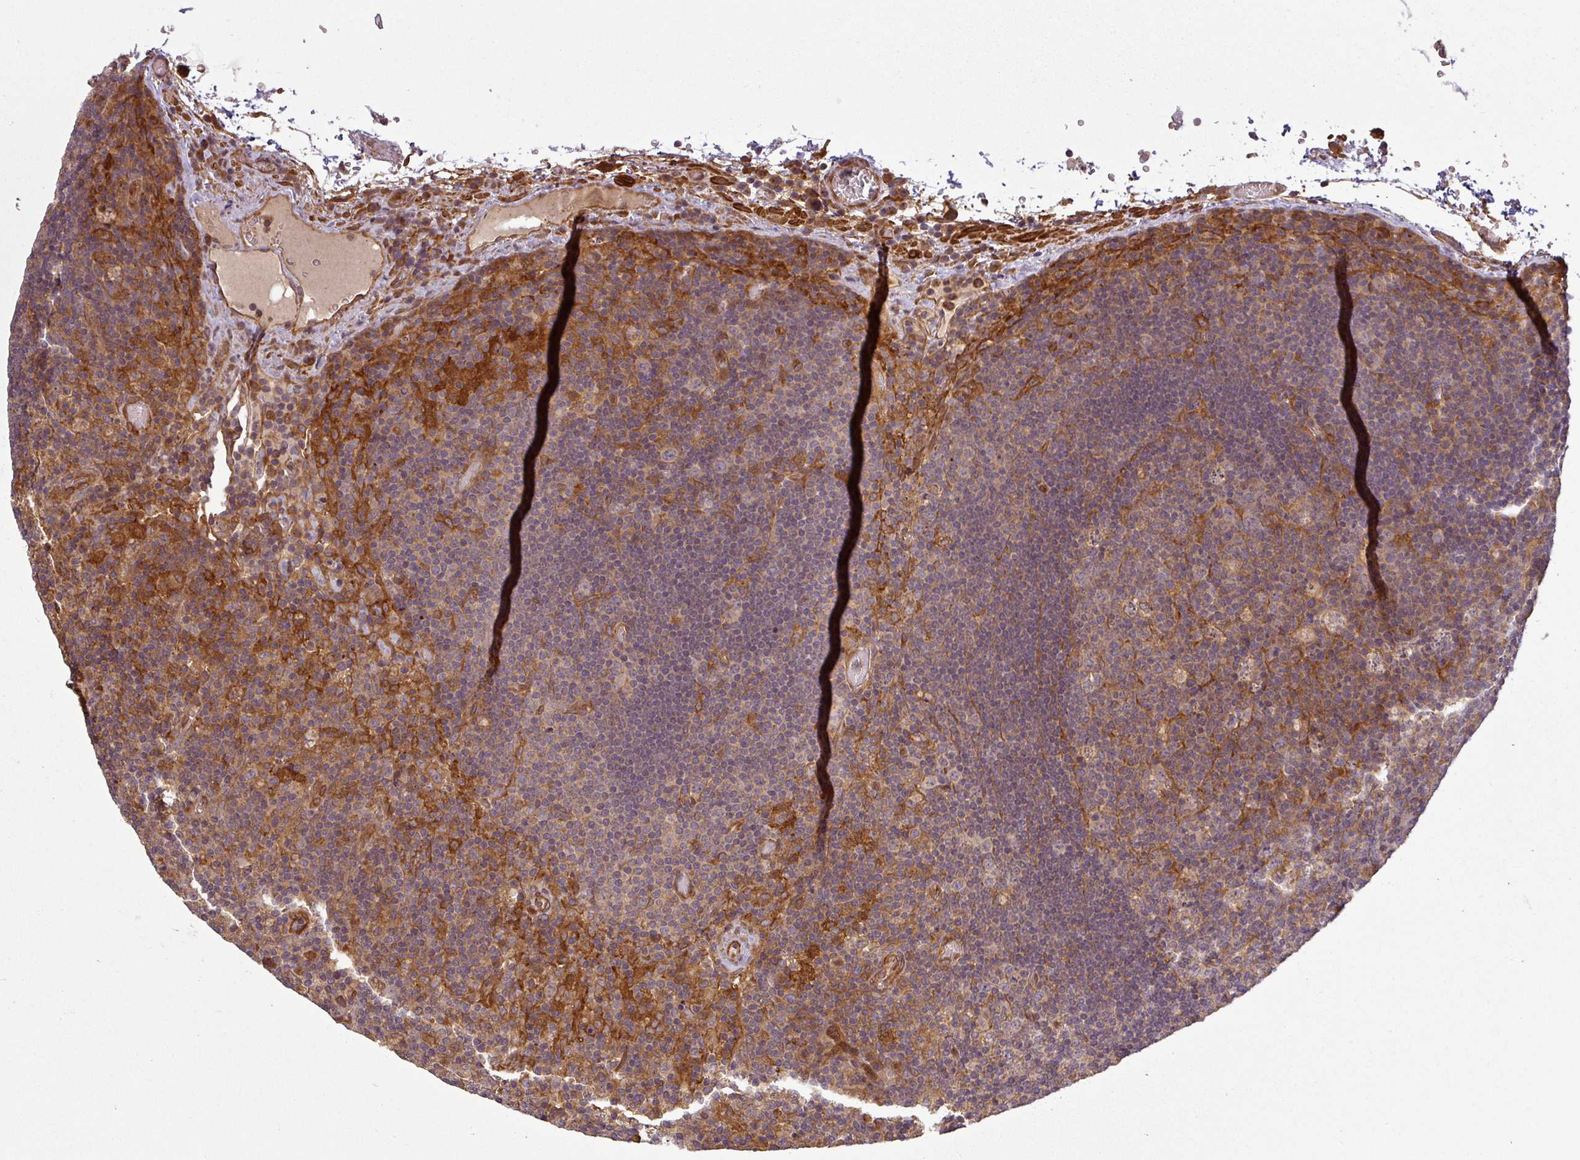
{"staining": {"intensity": "weak", "quantity": "<25%", "location": "cytoplasmic/membranous"}, "tissue": "lymph node", "cell_type": "Germinal center cells", "image_type": "normal", "snomed": [{"axis": "morphology", "description": "Normal tissue, NOS"}, {"axis": "topography", "description": "Lymph node"}], "caption": "DAB immunohistochemical staining of benign human lymph node shows no significant positivity in germinal center cells.", "gene": "MAP3K6", "patient": {"sex": "male", "age": 58}}